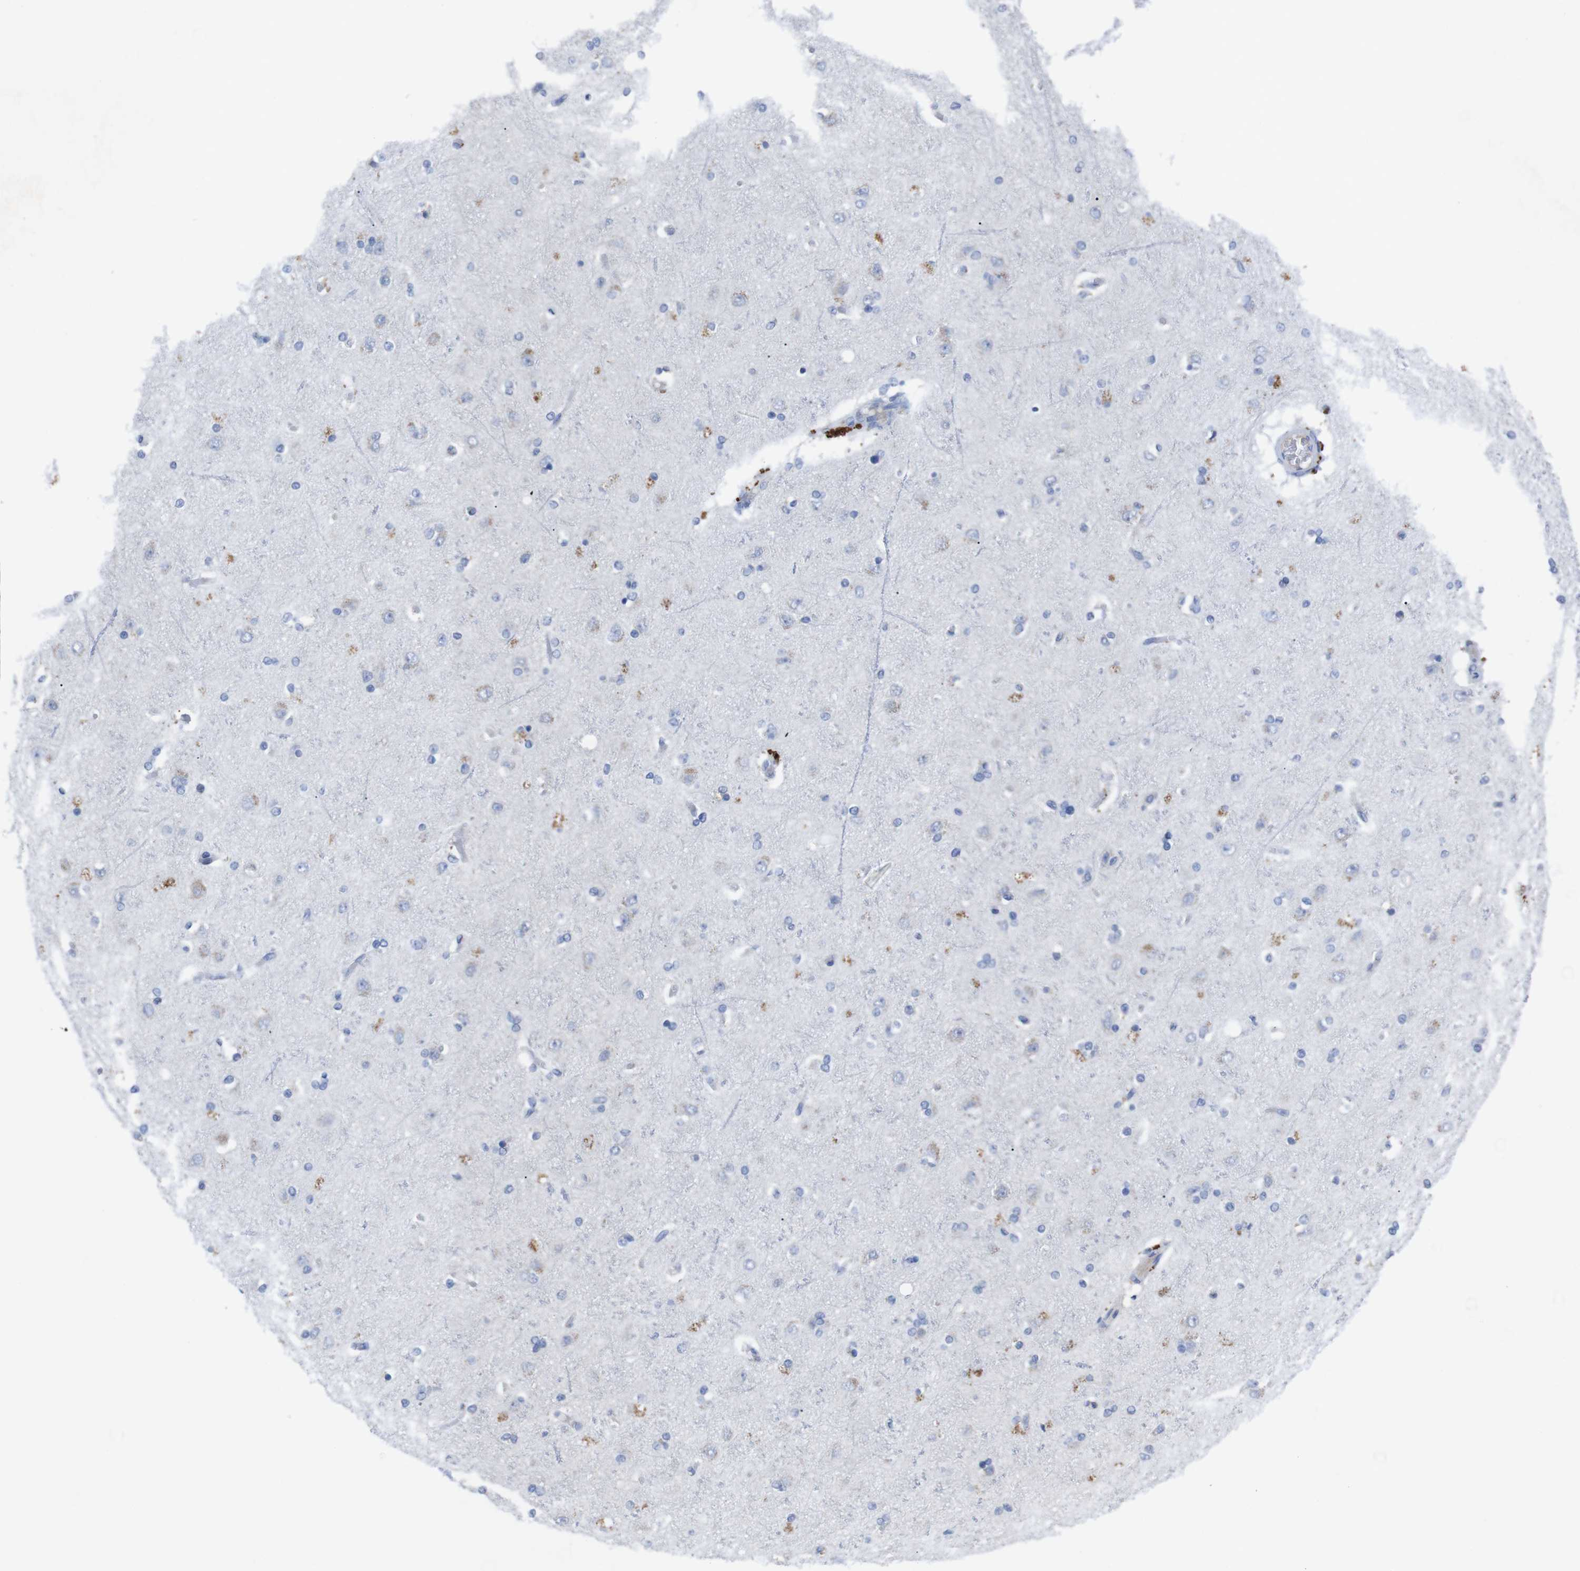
{"staining": {"intensity": "negative", "quantity": "none", "location": "none"}, "tissue": "cerebral cortex", "cell_type": "Endothelial cells", "image_type": "normal", "snomed": [{"axis": "morphology", "description": "Normal tissue, NOS"}, {"axis": "topography", "description": "Cerebral cortex"}], "caption": "A high-resolution photomicrograph shows IHC staining of normal cerebral cortex, which demonstrates no significant expression in endothelial cells. Nuclei are stained in blue.", "gene": "IRF4", "patient": {"sex": "female", "age": 54}}